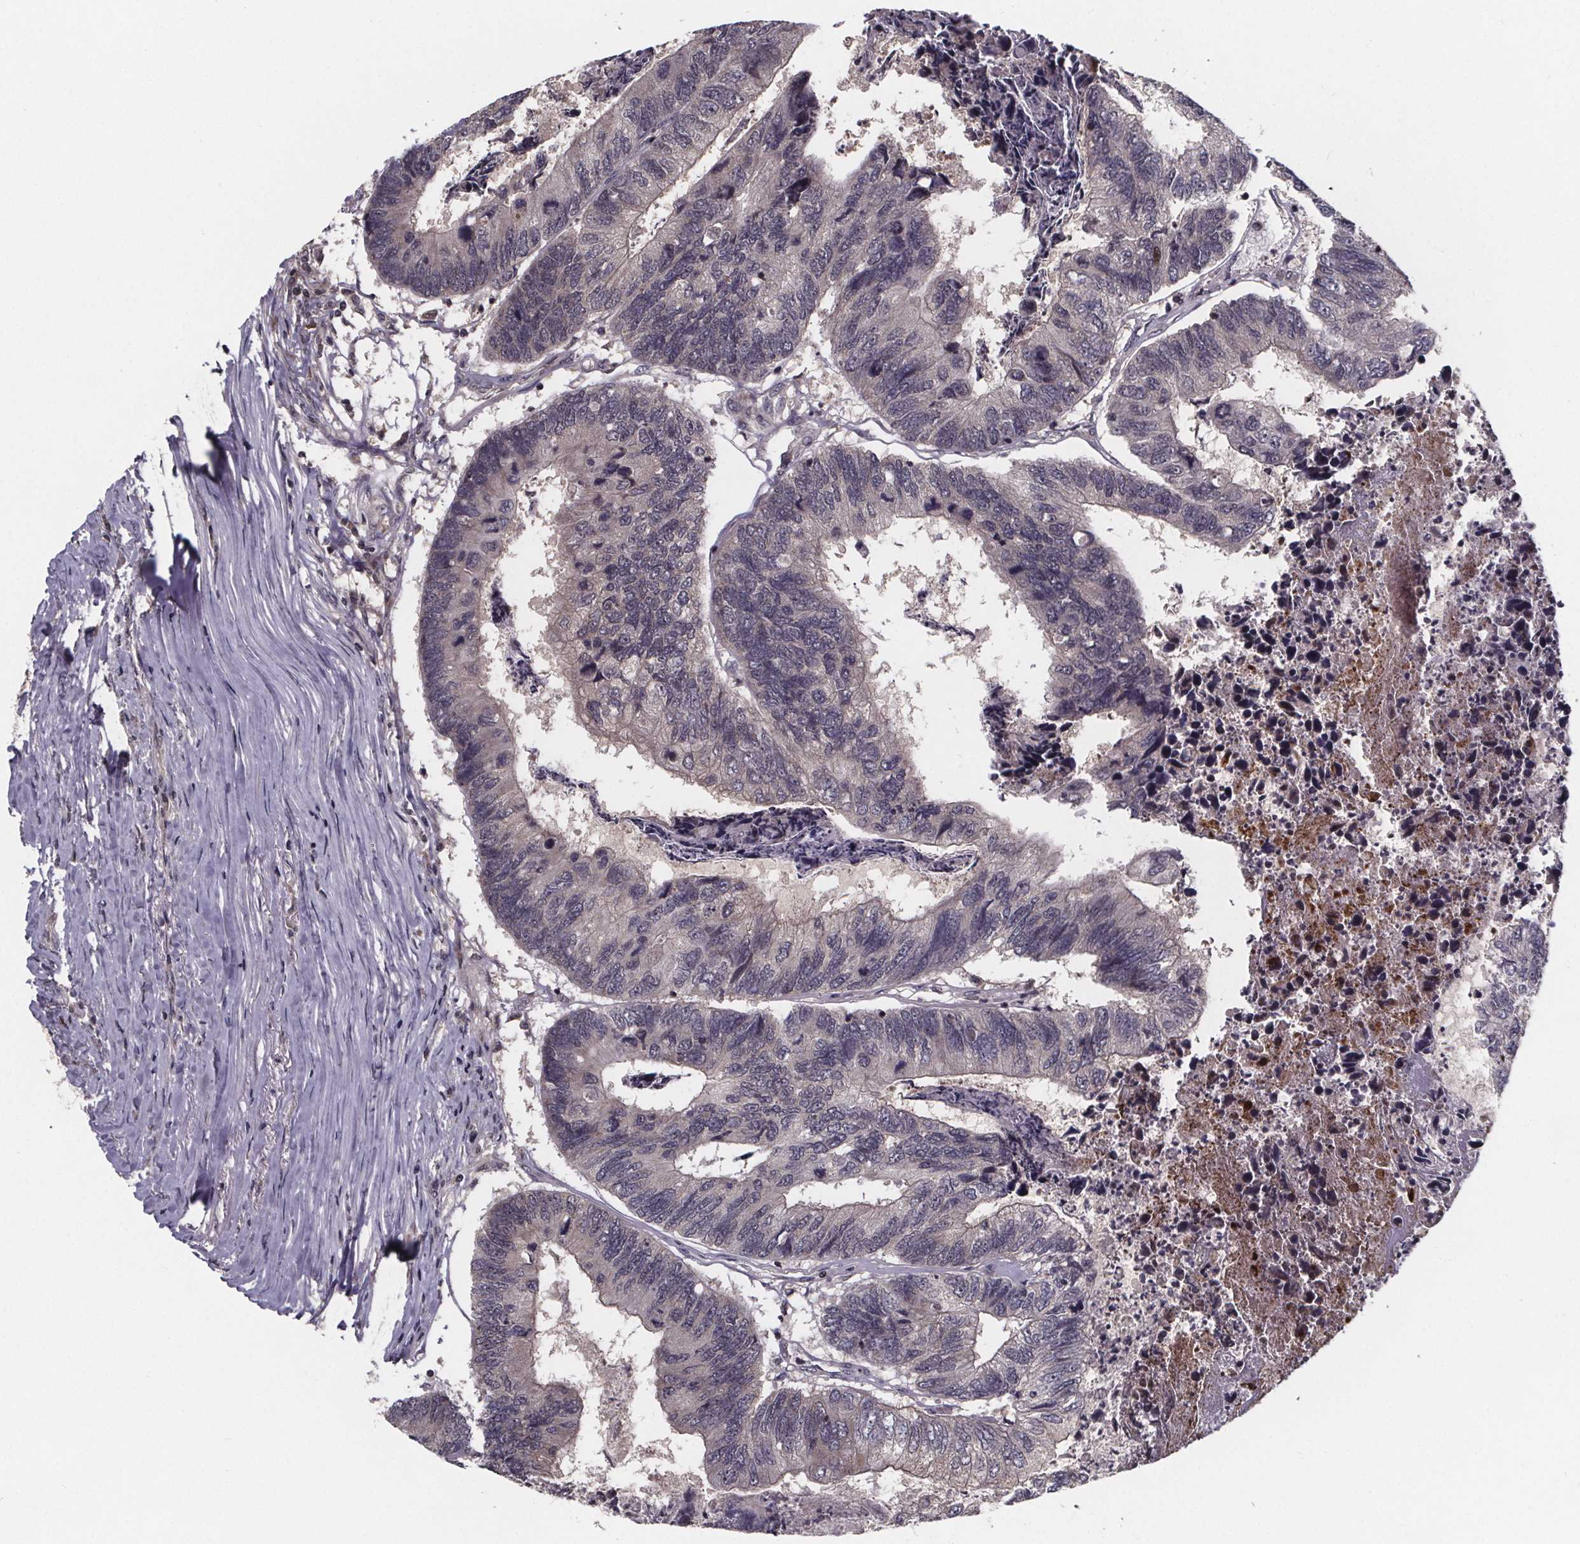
{"staining": {"intensity": "weak", "quantity": "<25%", "location": "cytoplasmic/membranous"}, "tissue": "colorectal cancer", "cell_type": "Tumor cells", "image_type": "cancer", "snomed": [{"axis": "morphology", "description": "Adenocarcinoma, NOS"}, {"axis": "topography", "description": "Colon"}], "caption": "Immunohistochemical staining of human colorectal cancer demonstrates no significant positivity in tumor cells.", "gene": "FN3KRP", "patient": {"sex": "female", "age": 67}}